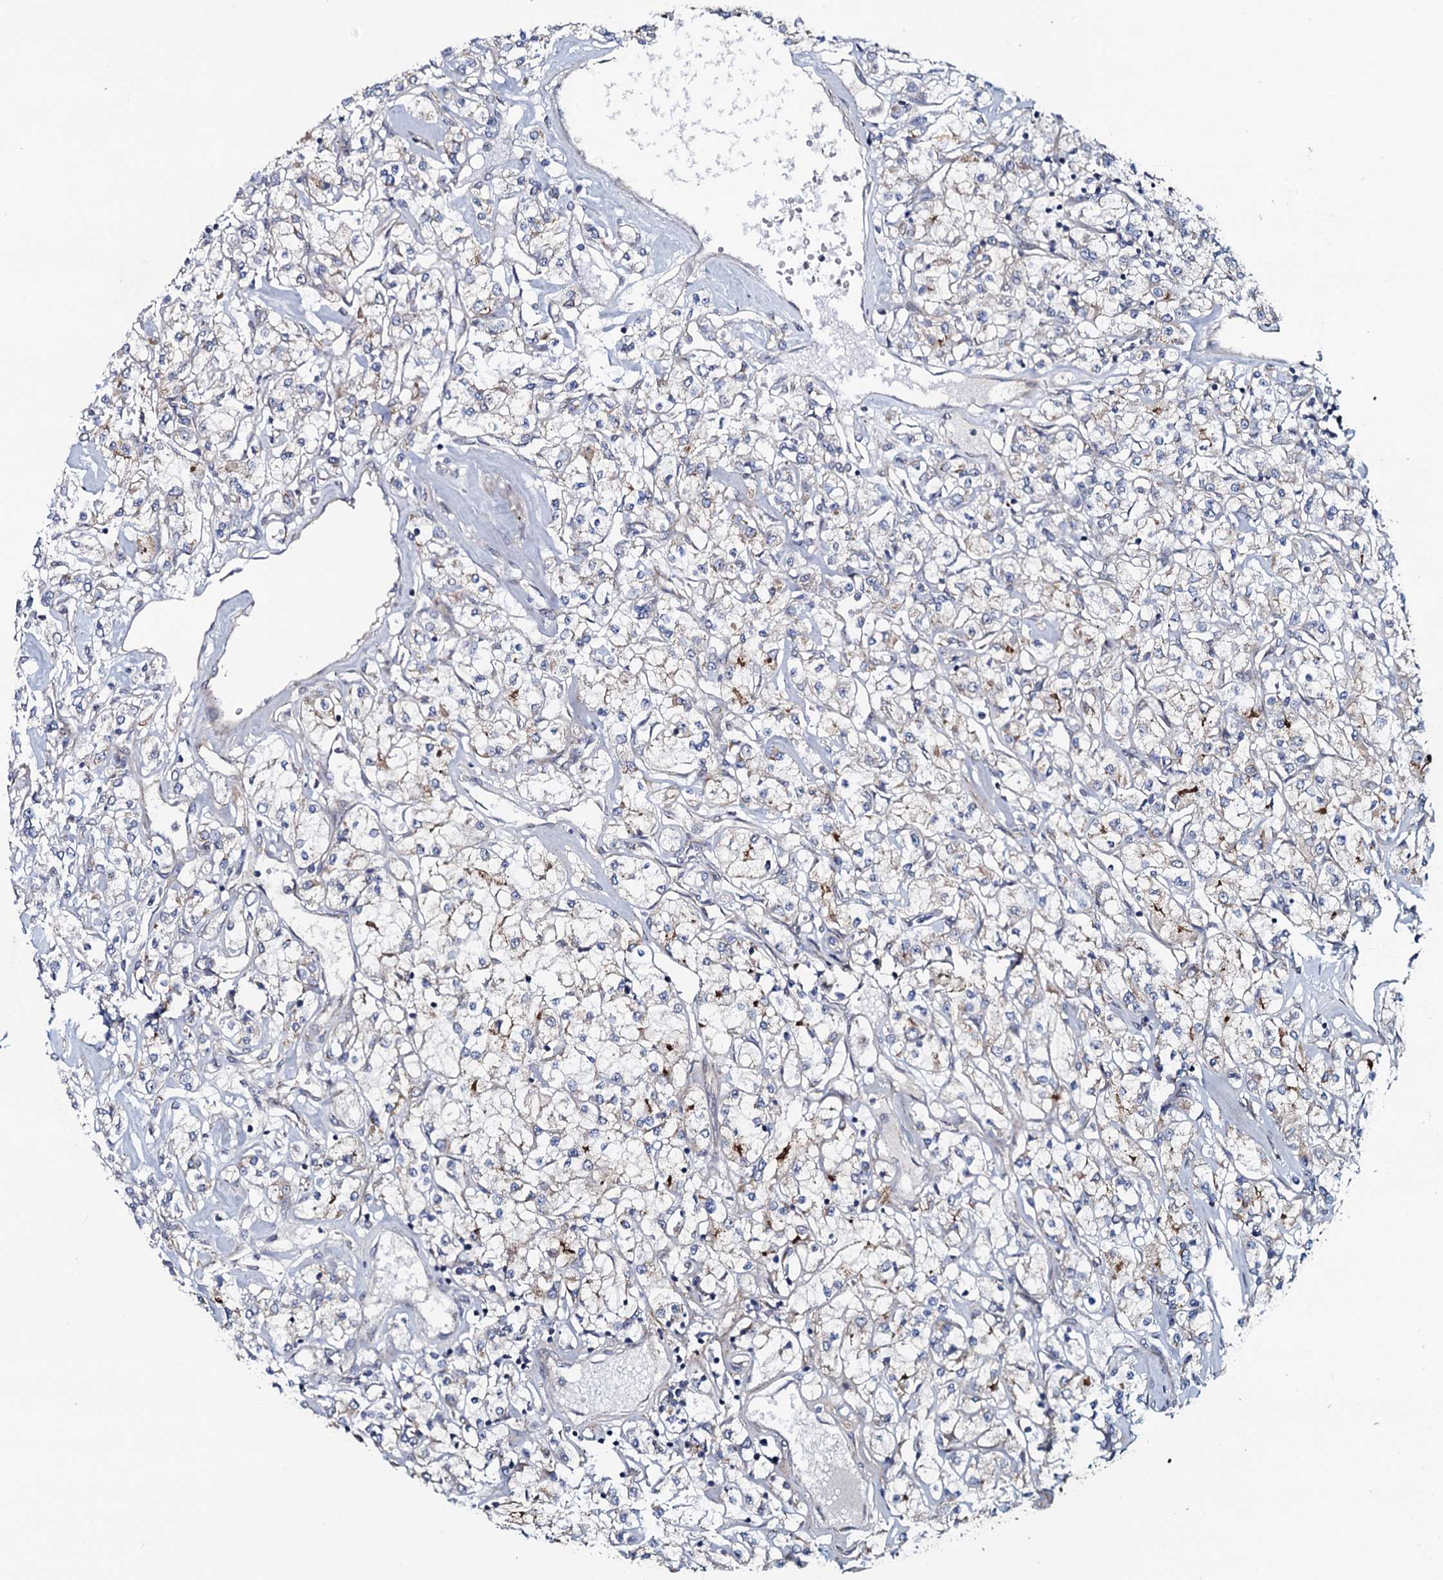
{"staining": {"intensity": "weak", "quantity": "<25%", "location": "cytoplasmic/membranous"}, "tissue": "renal cancer", "cell_type": "Tumor cells", "image_type": "cancer", "snomed": [{"axis": "morphology", "description": "Adenocarcinoma, NOS"}, {"axis": "topography", "description": "Kidney"}], "caption": "Immunohistochemical staining of adenocarcinoma (renal) exhibits no significant positivity in tumor cells.", "gene": "KCTD4", "patient": {"sex": "female", "age": 59}}